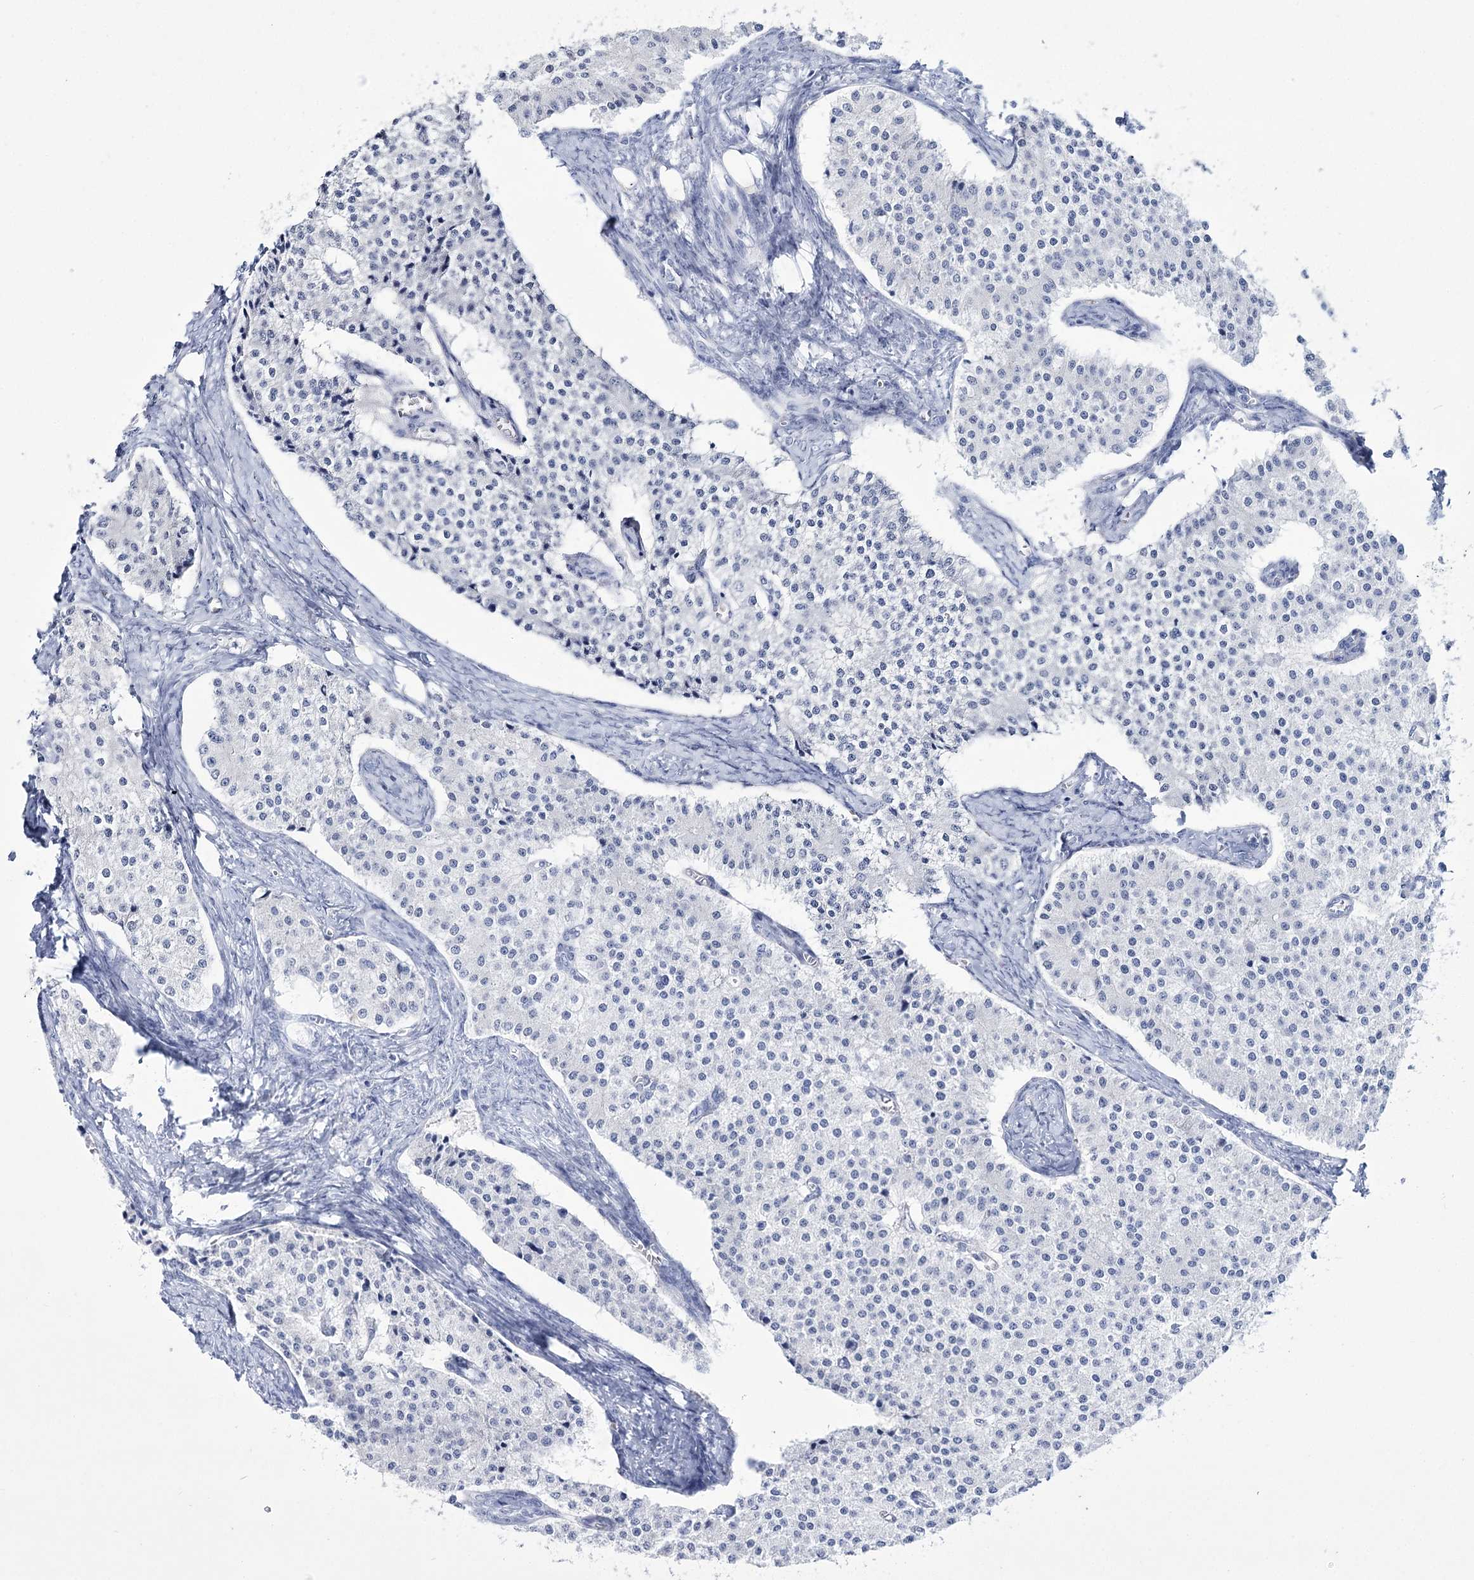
{"staining": {"intensity": "negative", "quantity": "none", "location": "none"}, "tissue": "carcinoid", "cell_type": "Tumor cells", "image_type": "cancer", "snomed": [{"axis": "morphology", "description": "Carcinoid, malignant, NOS"}, {"axis": "topography", "description": "Colon"}], "caption": "This is a histopathology image of immunohistochemistry staining of carcinoid, which shows no positivity in tumor cells.", "gene": "RNF186", "patient": {"sex": "female", "age": 52}}